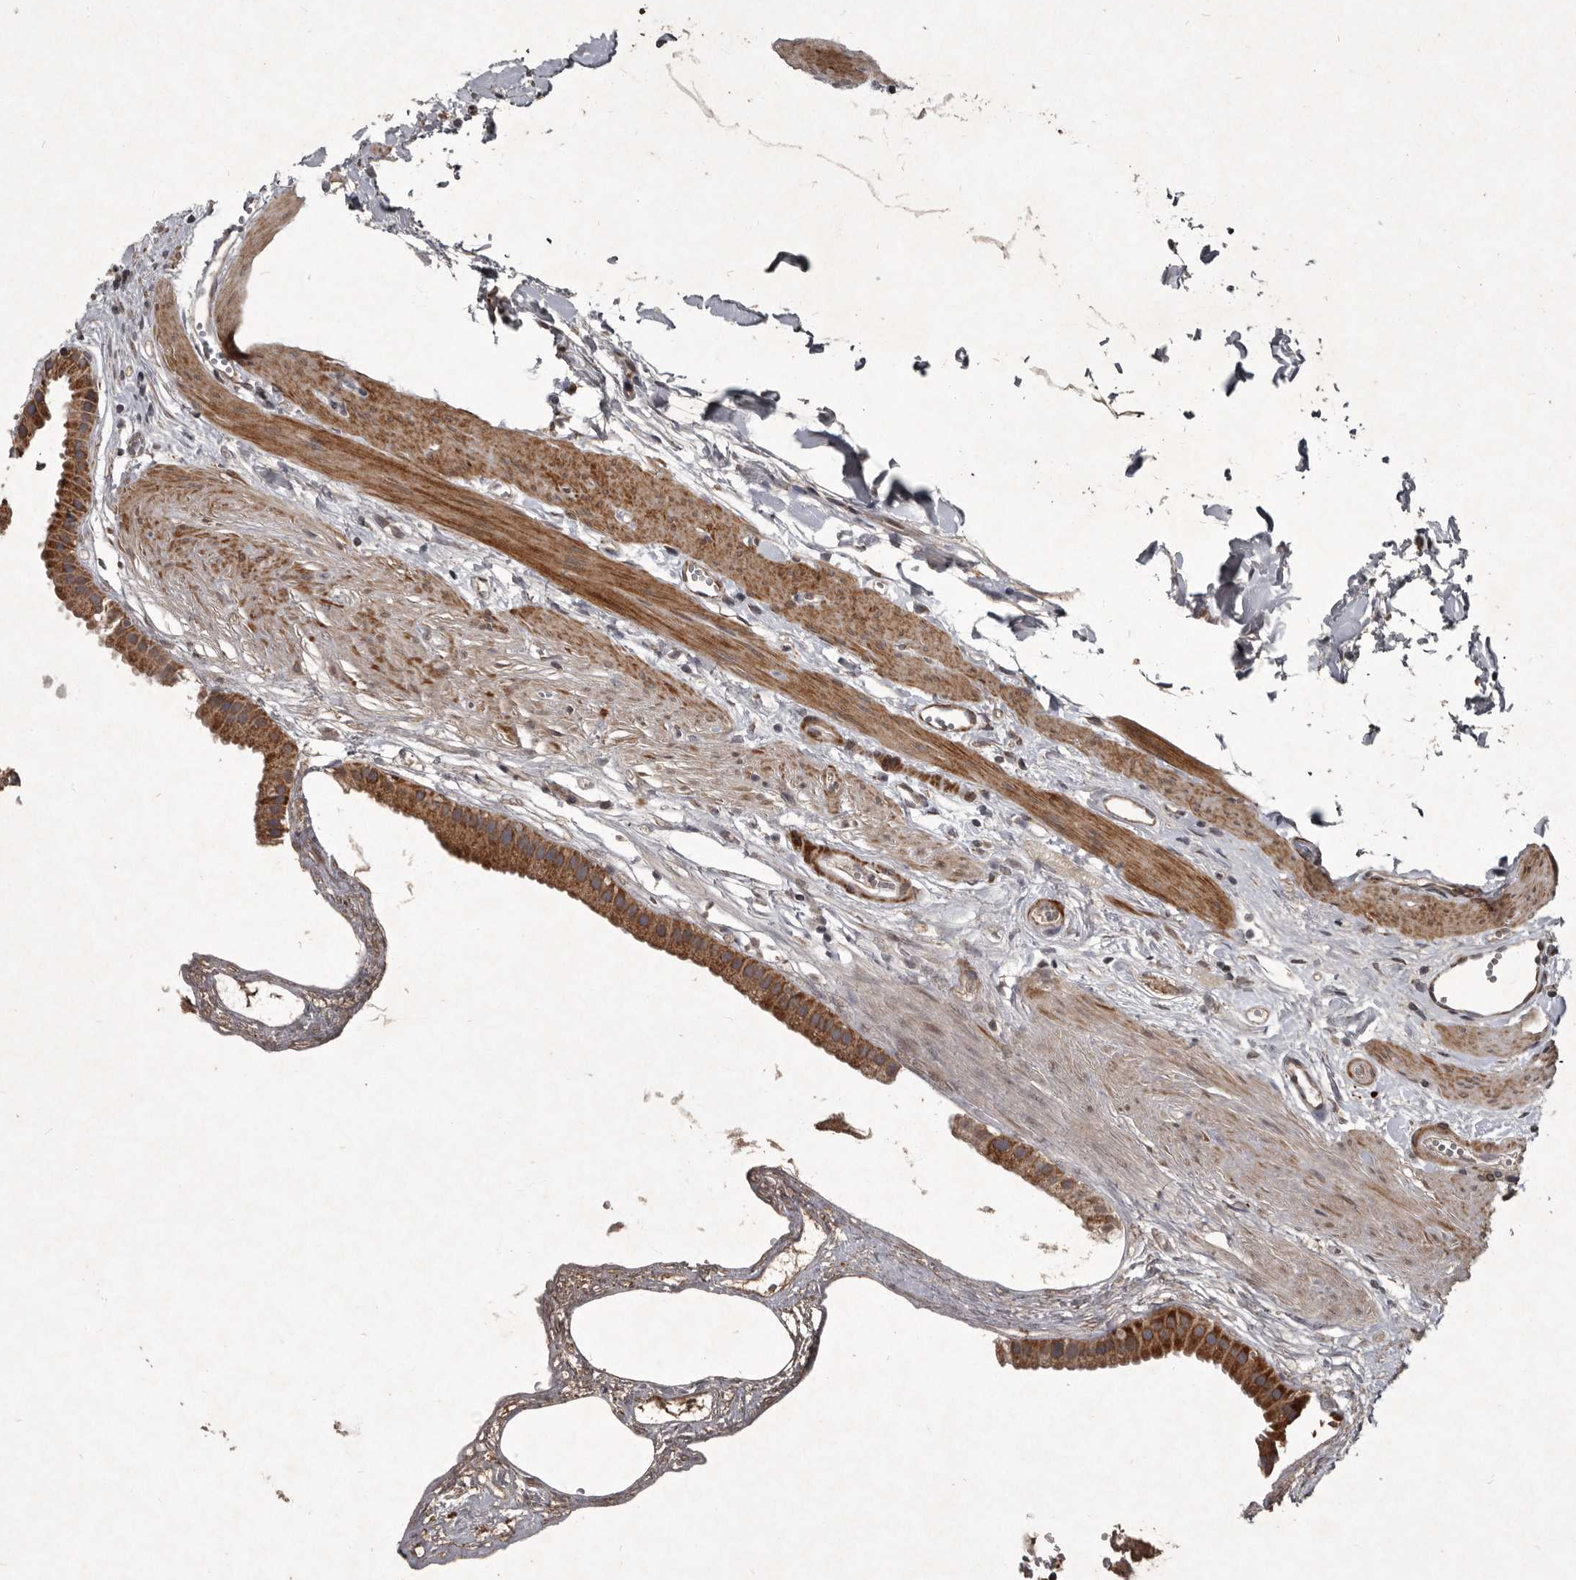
{"staining": {"intensity": "strong", "quantity": ">75%", "location": "cytoplasmic/membranous"}, "tissue": "gallbladder", "cell_type": "Glandular cells", "image_type": "normal", "snomed": [{"axis": "morphology", "description": "Normal tissue, NOS"}, {"axis": "topography", "description": "Gallbladder"}], "caption": "IHC image of benign human gallbladder stained for a protein (brown), which displays high levels of strong cytoplasmic/membranous positivity in approximately >75% of glandular cells.", "gene": "MRPS15", "patient": {"sex": "female", "age": 64}}